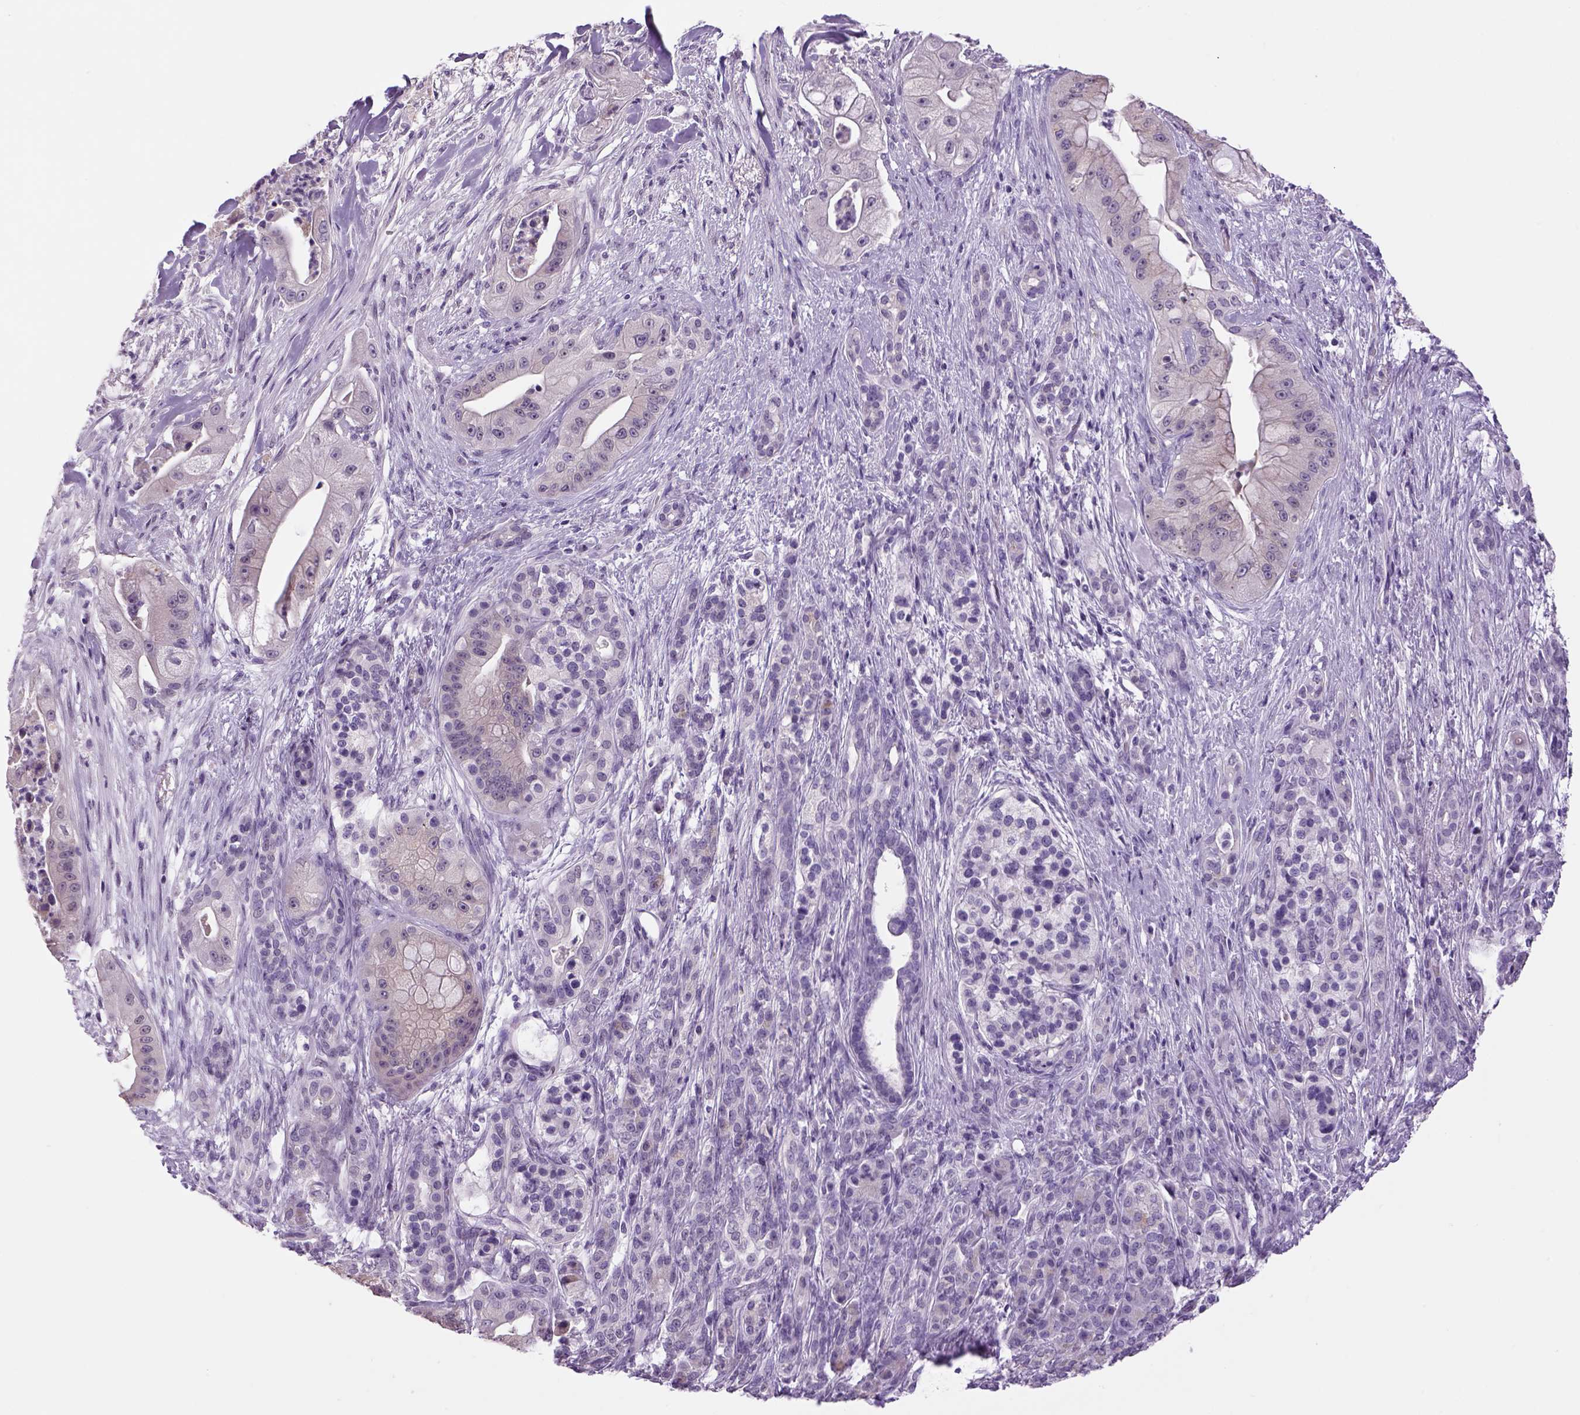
{"staining": {"intensity": "negative", "quantity": "none", "location": "none"}, "tissue": "pancreatic cancer", "cell_type": "Tumor cells", "image_type": "cancer", "snomed": [{"axis": "morphology", "description": "Normal tissue, NOS"}, {"axis": "morphology", "description": "Inflammation, NOS"}, {"axis": "morphology", "description": "Adenocarcinoma, NOS"}, {"axis": "topography", "description": "Pancreas"}], "caption": "Pancreatic cancer (adenocarcinoma) was stained to show a protein in brown. There is no significant staining in tumor cells.", "gene": "DBH", "patient": {"sex": "male", "age": 57}}